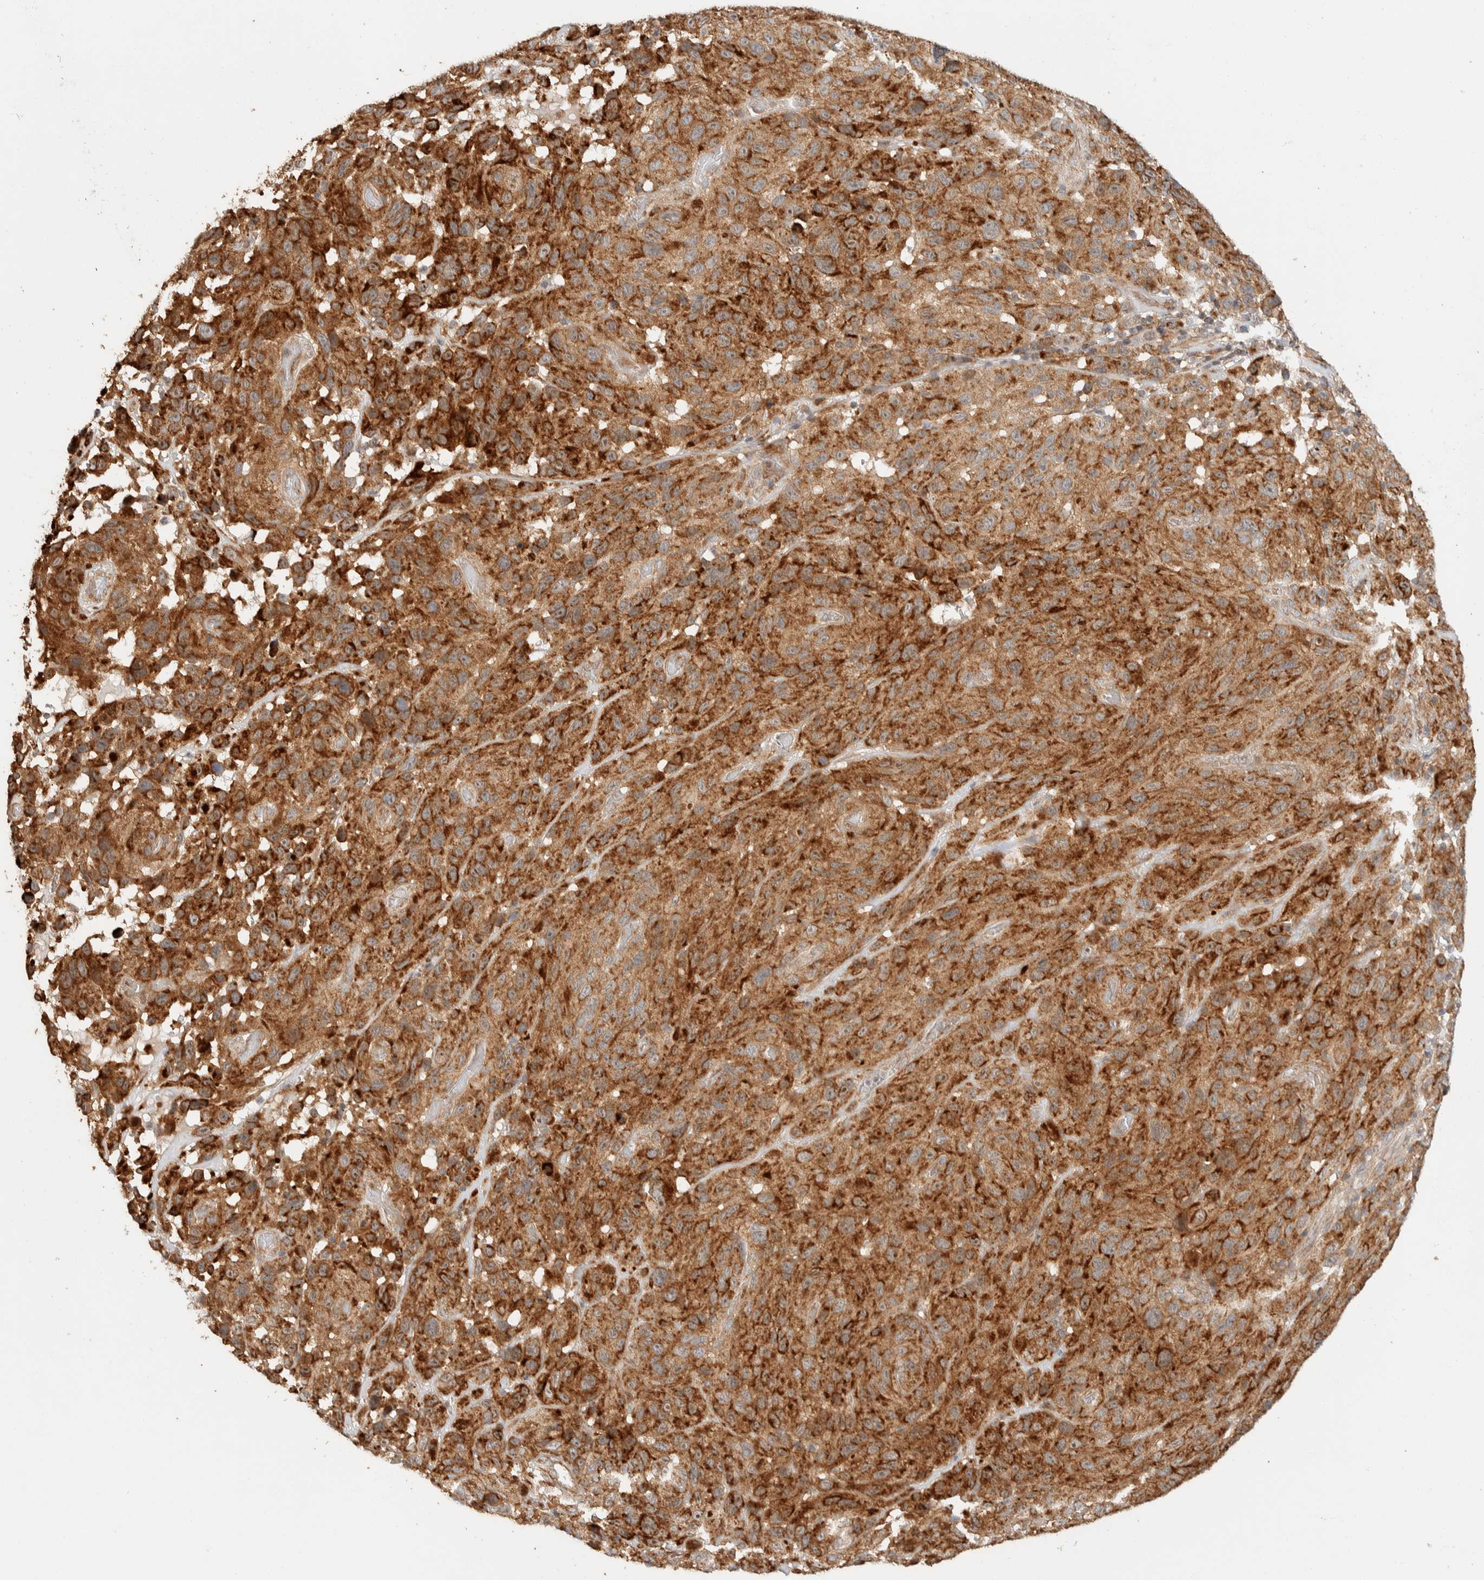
{"staining": {"intensity": "moderate", "quantity": ">75%", "location": "cytoplasmic/membranous"}, "tissue": "melanoma", "cell_type": "Tumor cells", "image_type": "cancer", "snomed": [{"axis": "morphology", "description": "Malignant melanoma, NOS"}, {"axis": "topography", "description": "Skin"}], "caption": "Immunohistochemistry (IHC) (DAB (3,3'-diaminobenzidine)) staining of human melanoma exhibits moderate cytoplasmic/membranous protein expression in about >75% of tumor cells. (IHC, brightfield microscopy, high magnification).", "gene": "KIF9", "patient": {"sex": "male", "age": 66}}